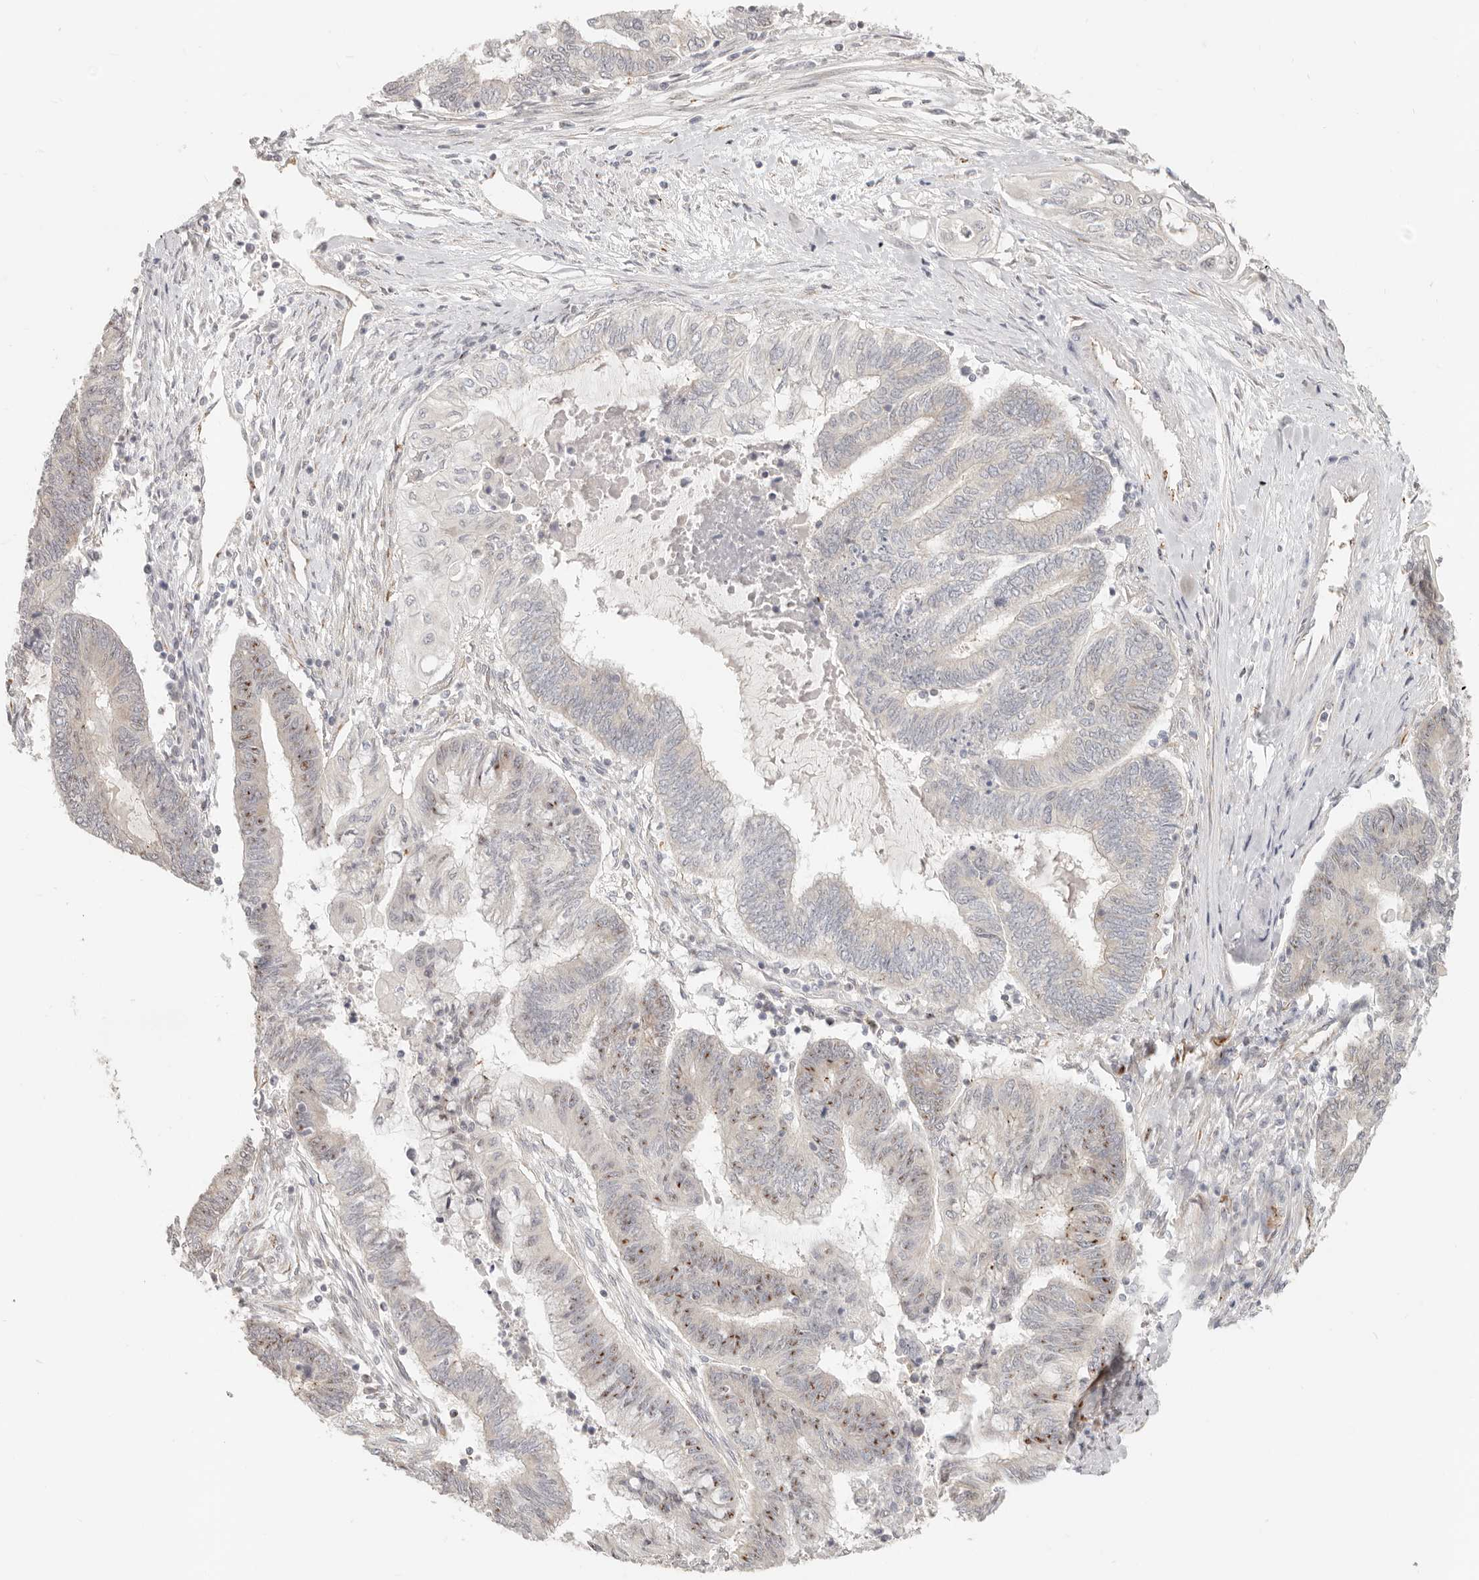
{"staining": {"intensity": "moderate", "quantity": "25%-75%", "location": "nuclear"}, "tissue": "endometrial cancer", "cell_type": "Tumor cells", "image_type": "cancer", "snomed": [{"axis": "morphology", "description": "Adenocarcinoma, NOS"}, {"axis": "topography", "description": "Uterus"}, {"axis": "topography", "description": "Endometrium"}], "caption": "Protein staining exhibits moderate nuclear staining in approximately 25%-75% of tumor cells in endometrial adenocarcinoma.", "gene": "SASS6", "patient": {"sex": "female", "age": 70}}